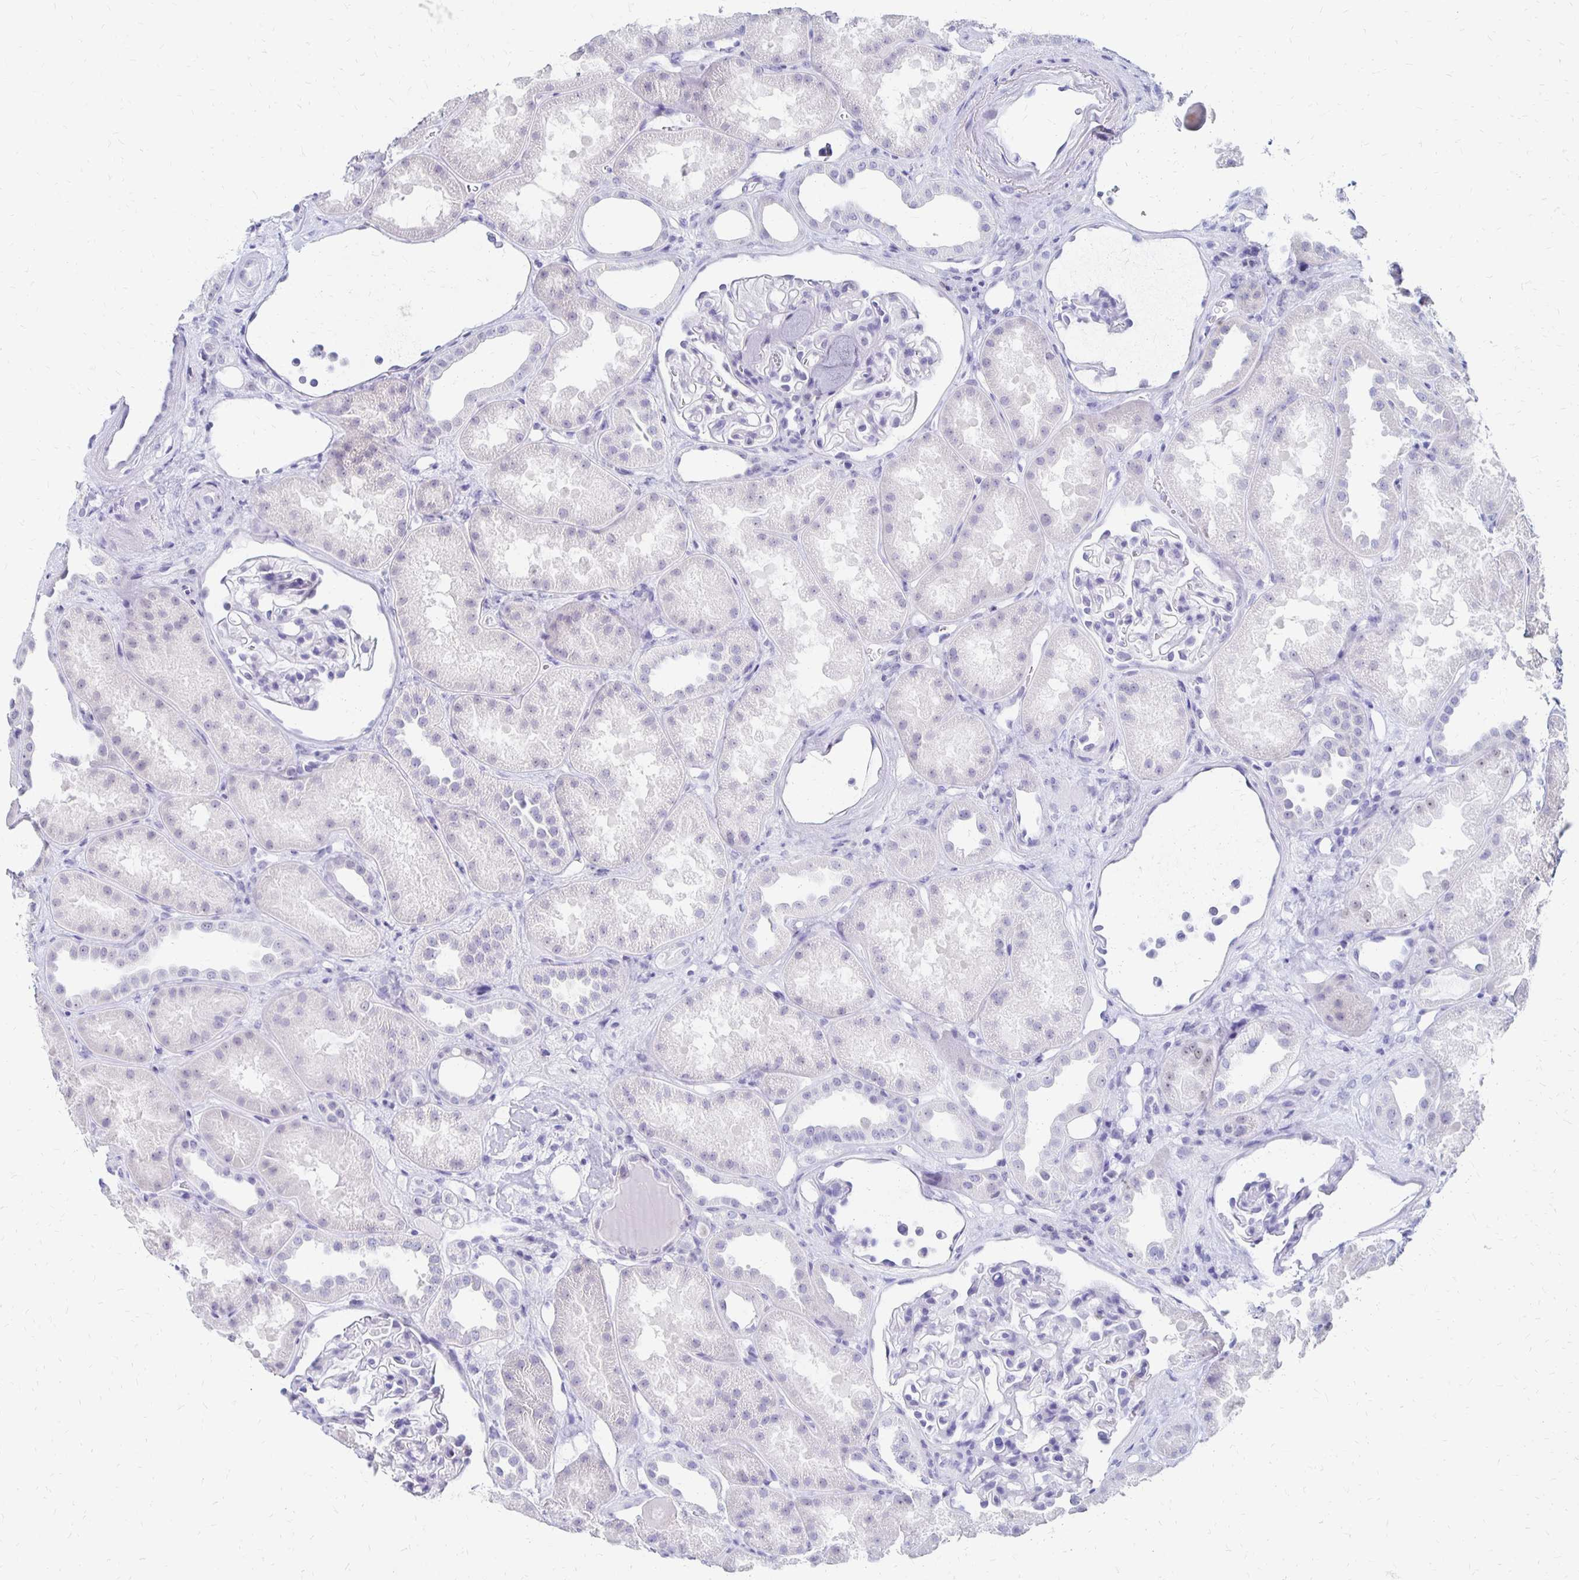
{"staining": {"intensity": "negative", "quantity": "none", "location": "none"}, "tissue": "kidney", "cell_type": "Cells in glomeruli", "image_type": "normal", "snomed": [{"axis": "morphology", "description": "Normal tissue, NOS"}, {"axis": "topography", "description": "Kidney"}], "caption": "DAB immunohistochemical staining of benign kidney displays no significant staining in cells in glomeruli.", "gene": "SYT2", "patient": {"sex": "male", "age": 61}}